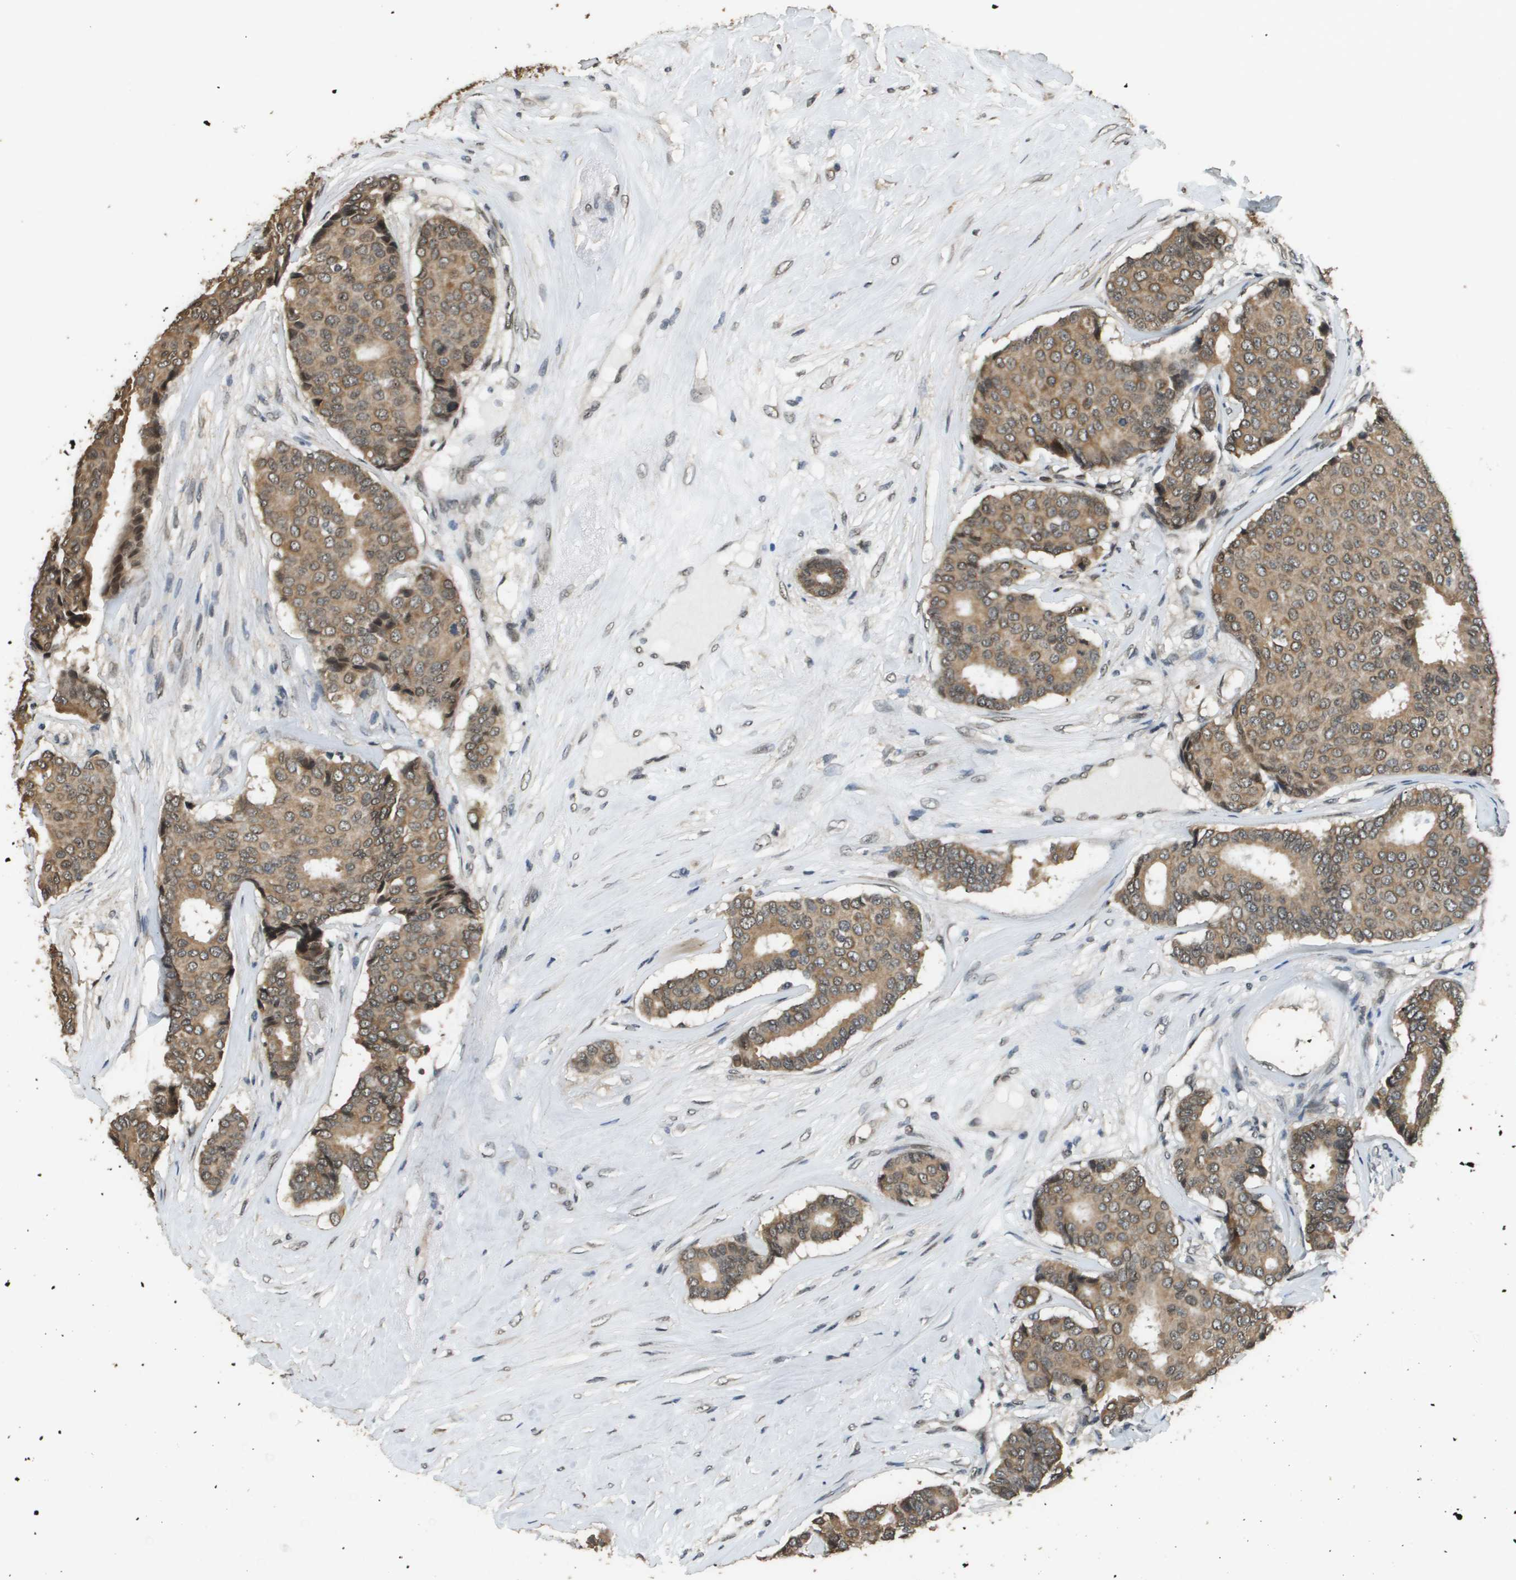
{"staining": {"intensity": "moderate", "quantity": ">75%", "location": "cytoplasmic/membranous"}, "tissue": "breast cancer", "cell_type": "Tumor cells", "image_type": "cancer", "snomed": [{"axis": "morphology", "description": "Duct carcinoma"}, {"axis": "topography", "description": "Breast"}], "caption": "Protein staining exhibits moderate cytoplasmic/membranous positivity in about >75% of tumor cells in breast cancer.", "gene": "FANCC", "patient": {"sex": "female", "age": 75}}